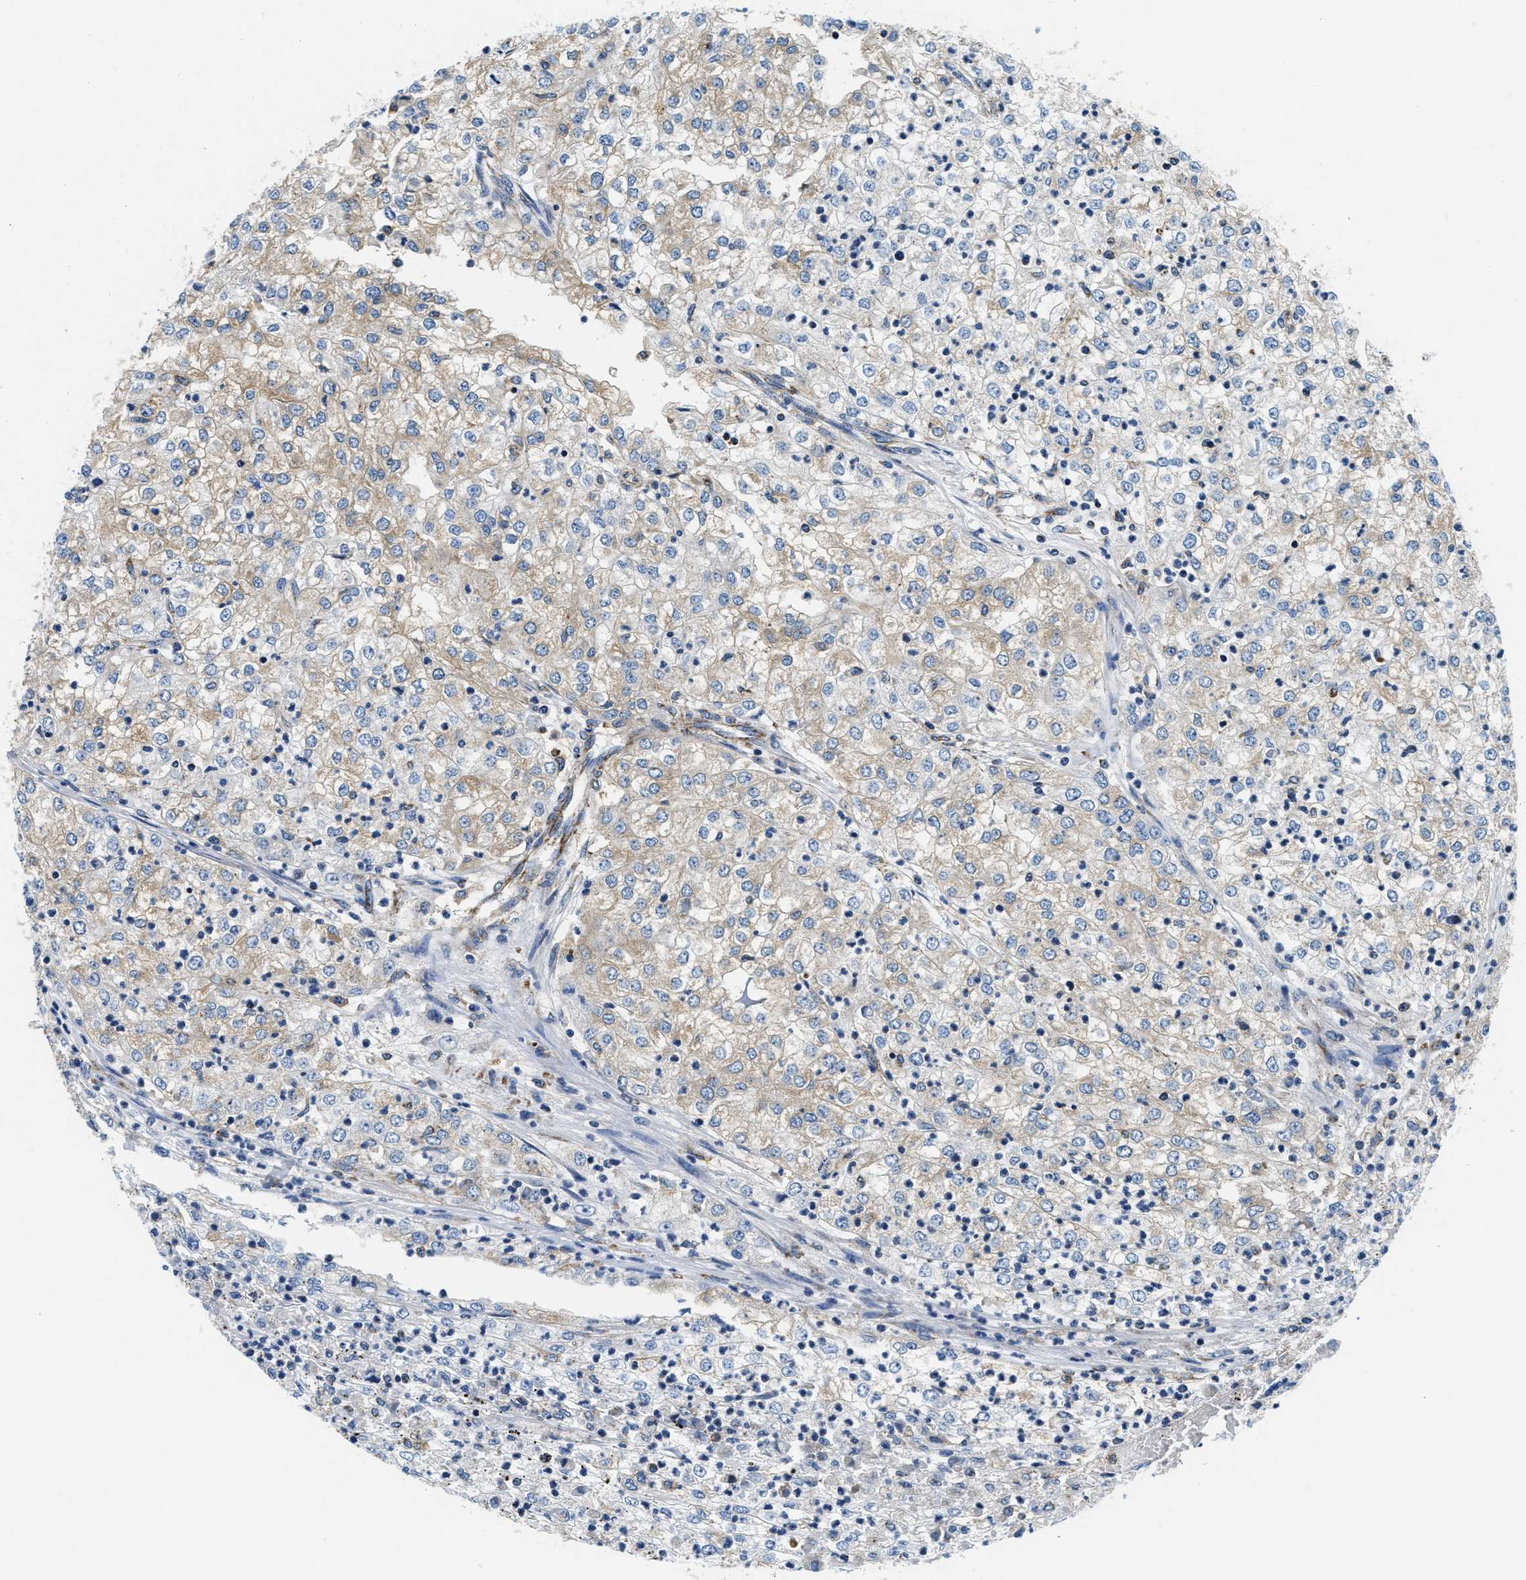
{"staining": {"intensity": "weak", "quantity": "<25%", "location": "cytoplasmic/membranous"}, "tissue": "renal cancer", "cell_type": "Tumor cells", "image_type": "cancer", "snomed": [{"axis": "morphology", "description": "Adenocarcinoma, NOS"}, {"axis": "topography", "description": "Kidney"}], "caption": "Micrograph shows no protein positivity in tumor cells of renal cancer tissue.", "gene": "SAMD4B", "patient": {"sex": "female", "age": 54}}